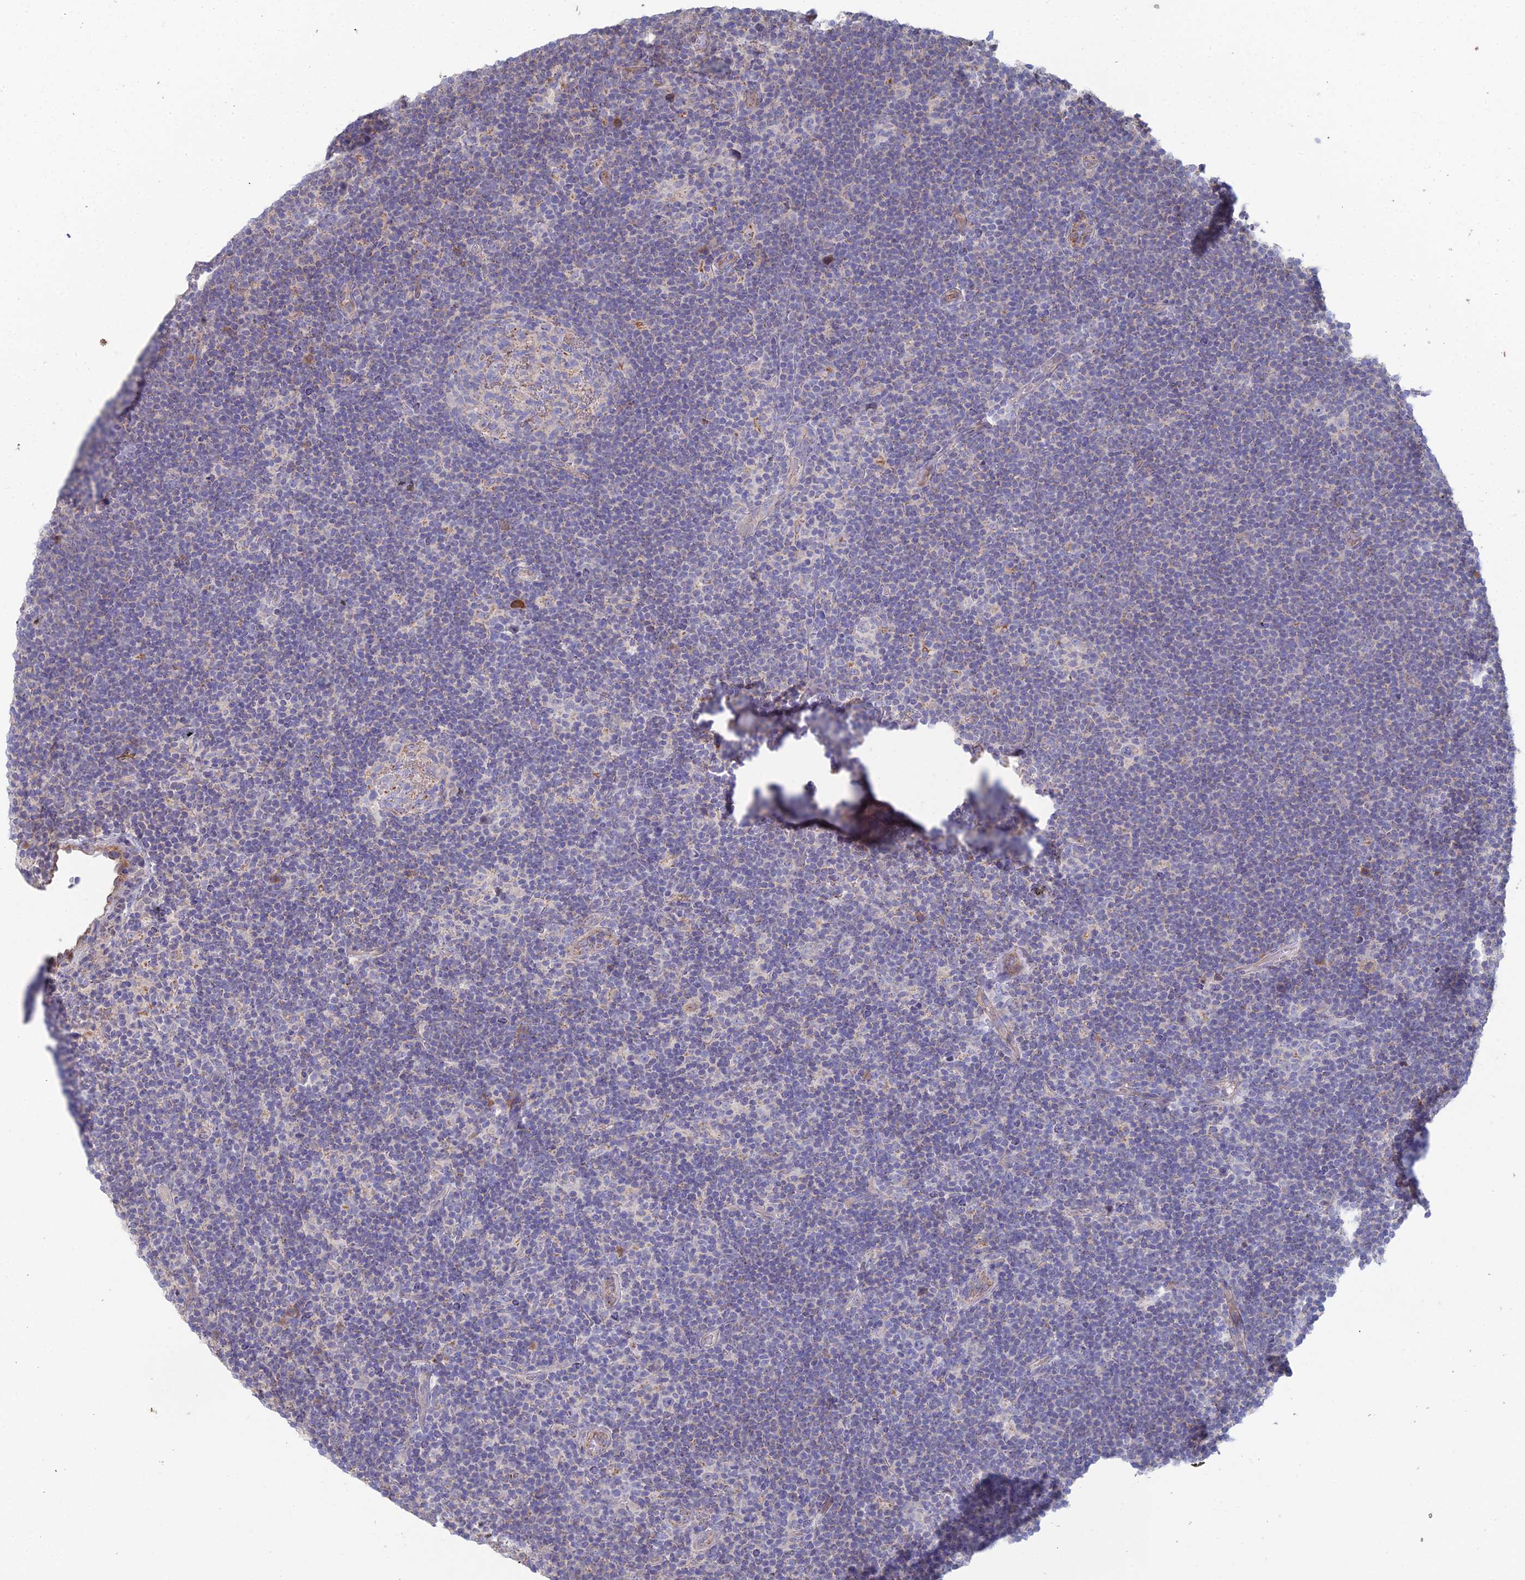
{"staining": {"intensity": "negative", "quantity": "none", "location": "none"}, "tissue": "lymphoma", "cell_type": "Tumor cells", "image_type": "cancer", "snomed": [{"axis": "morphology", "description": "Hodgkin's disease, NOS"}, {"axis": "topography", "description": "Lymph node"}], "caption": "Lymphoma was stained to show a protein in brown. There is no significant positivity in tumor cells.", "gene": "ARL16", "patient": {"sex": "female", "age": 57}}